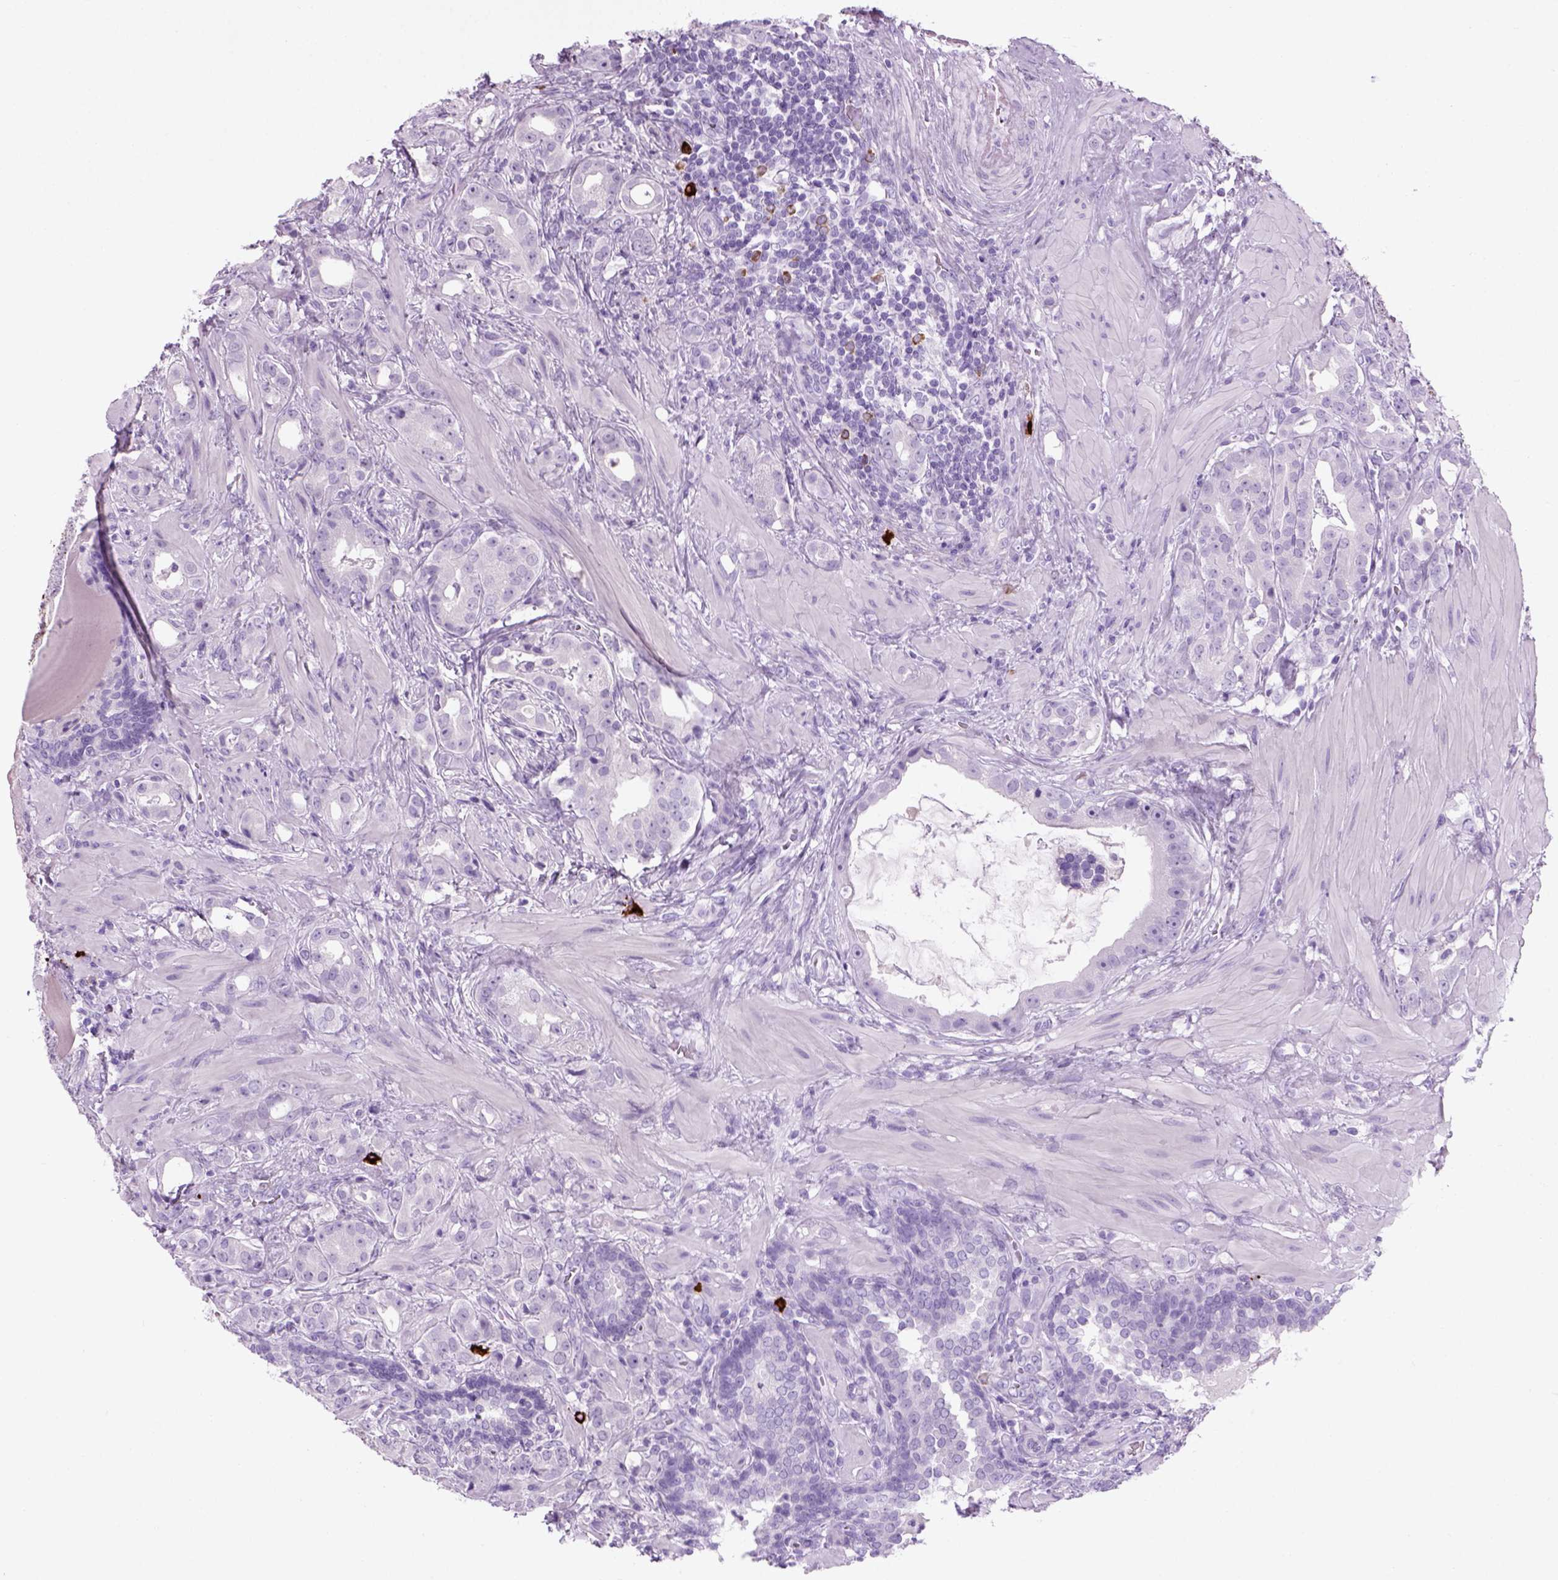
{"staining": {"intensity": "negative", "quantity": "none", "location": "none"}, "tissue": "prostate cancer", "cell_type": "Tumor cells", "image_type": "cancer", "snomed": [{"axis": "morphology", "description": "Adenocarcinoma, NOS"}, {"axis": "topography", "description": "Prostate"}], "caption": "Immunohistochemistry histopathology image of human prostate cancer stained for a protein (brown), which reveals no staining in tumor cells.", "gene": "MZB1", "patient": {"sex": "male", "age": 57}}